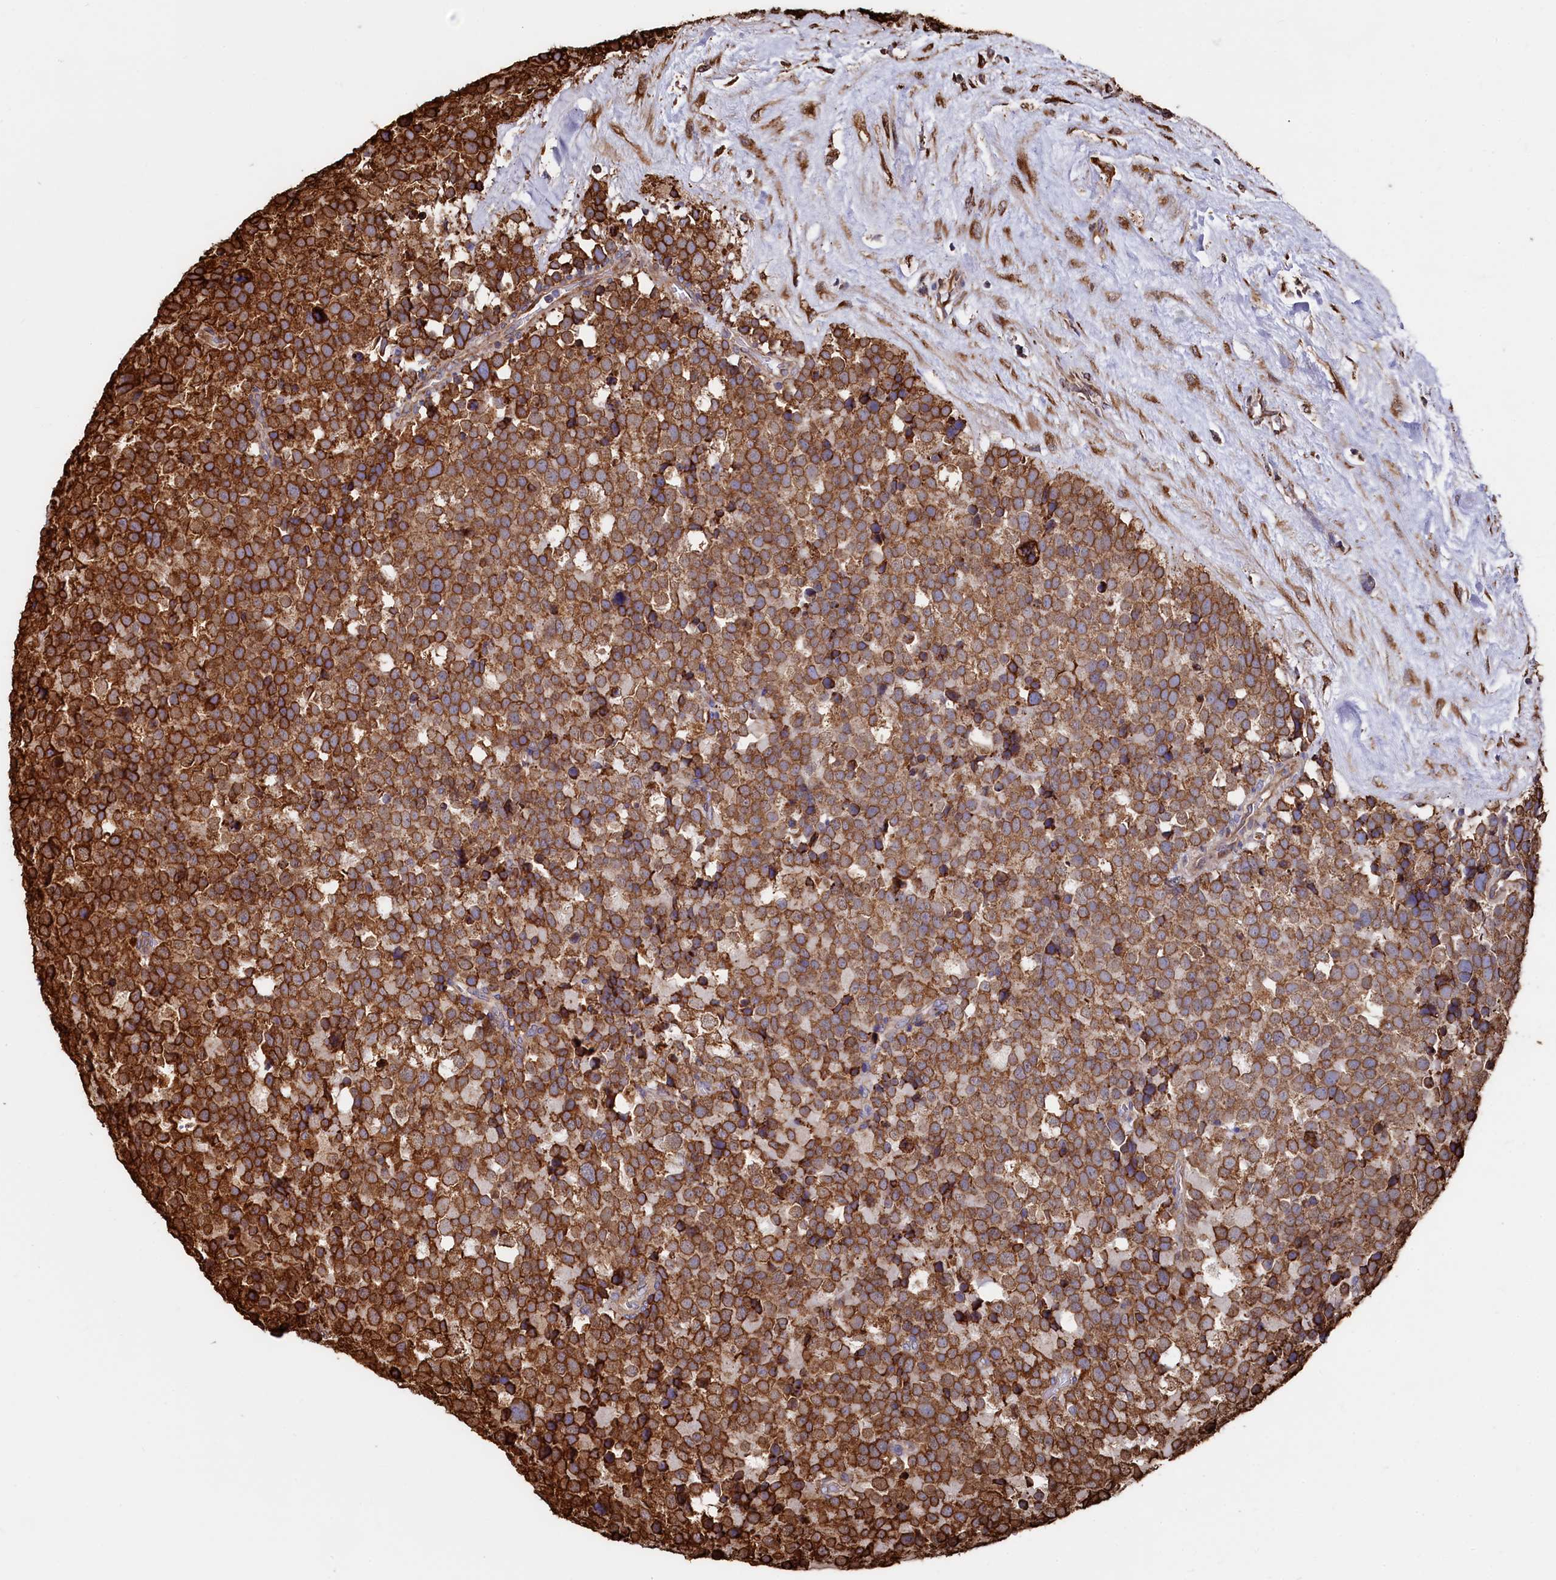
{"staining": {"intensity": "strong", "quantity": ">75%", "location": "cytoplasmic/membranous"}, "tissue": "testis cancer", "cell_type": "Tumor cells", "image_type": "cancer", "snomed": [{"axis": "morphology", "description": "Seminoma, NOS"}, {"axis": "topography", "description": "Testis"}], "caption": "Approximately >75% of tumor cells in human testis cancer (seminoma) exhibit strong cytoplasmic/membranous protein staining as visualized by brown immunohistochemical staining.", "gene": "NEURL1B", "patient": {"sex": "male", "age": 71}}